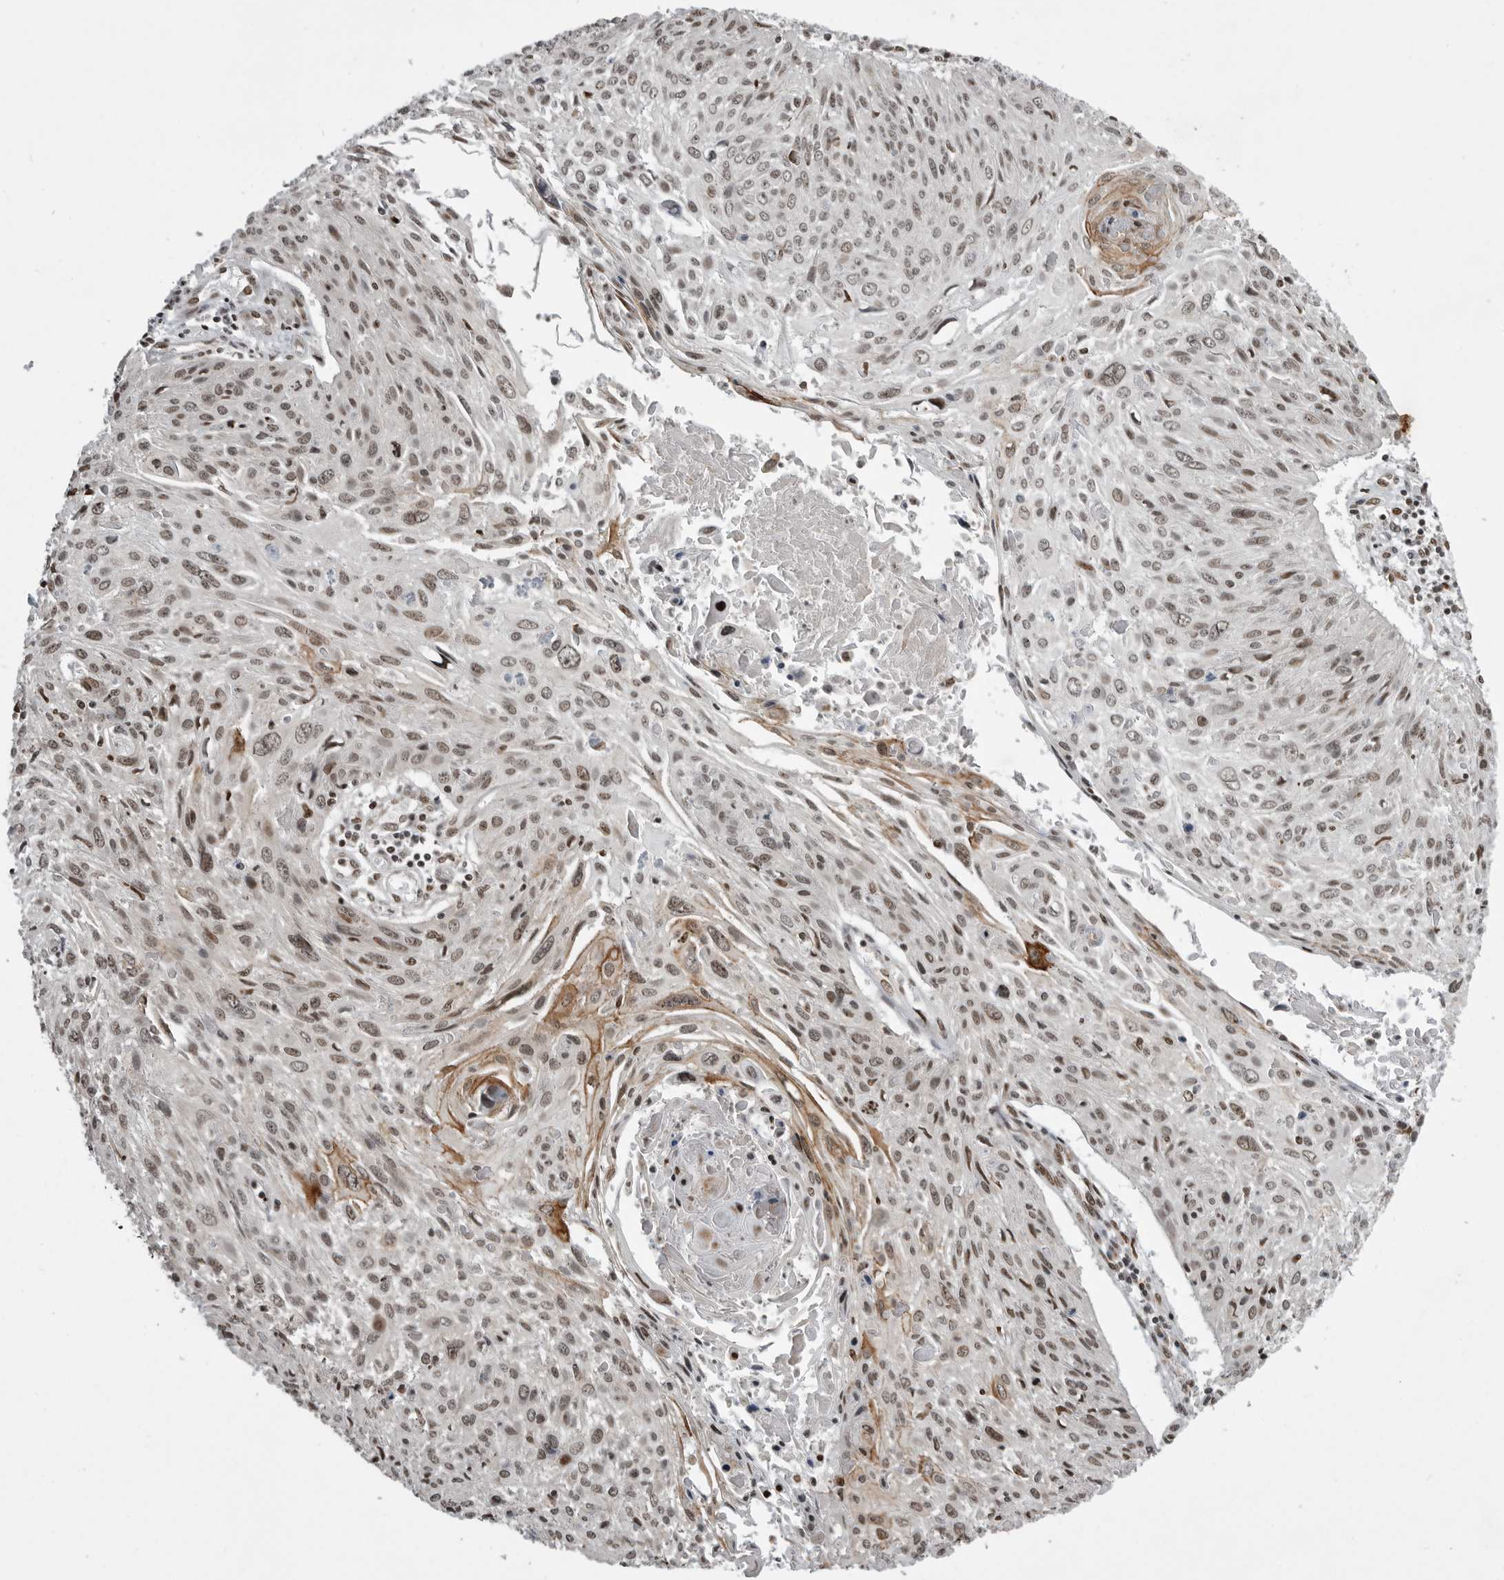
{"staining": {"intensity": "weak", "quantity": ">75%", "location": "nuclear"}, "tissue": "cervical cancer", "cell_type": "Tumor cells", "image_type": "cancer", "snomed": [{"axis": "morphology", "description": "Squamous cell carcinoma, NOS"}, {"axis": "topography", "description": "Cervix"}], "caption": "High-power microscopy captured an IHC histopathology image of squamous cell carcinoma (cervical), revealing weak nuclear staining in about >75% of tumor cells. (DAB (3,3'-diaminobenzidine) IHC, brown staining for protein, blue staining for nuclei).", "gene": "YAF2", "patient": {"sex": "female", "age": 51}}